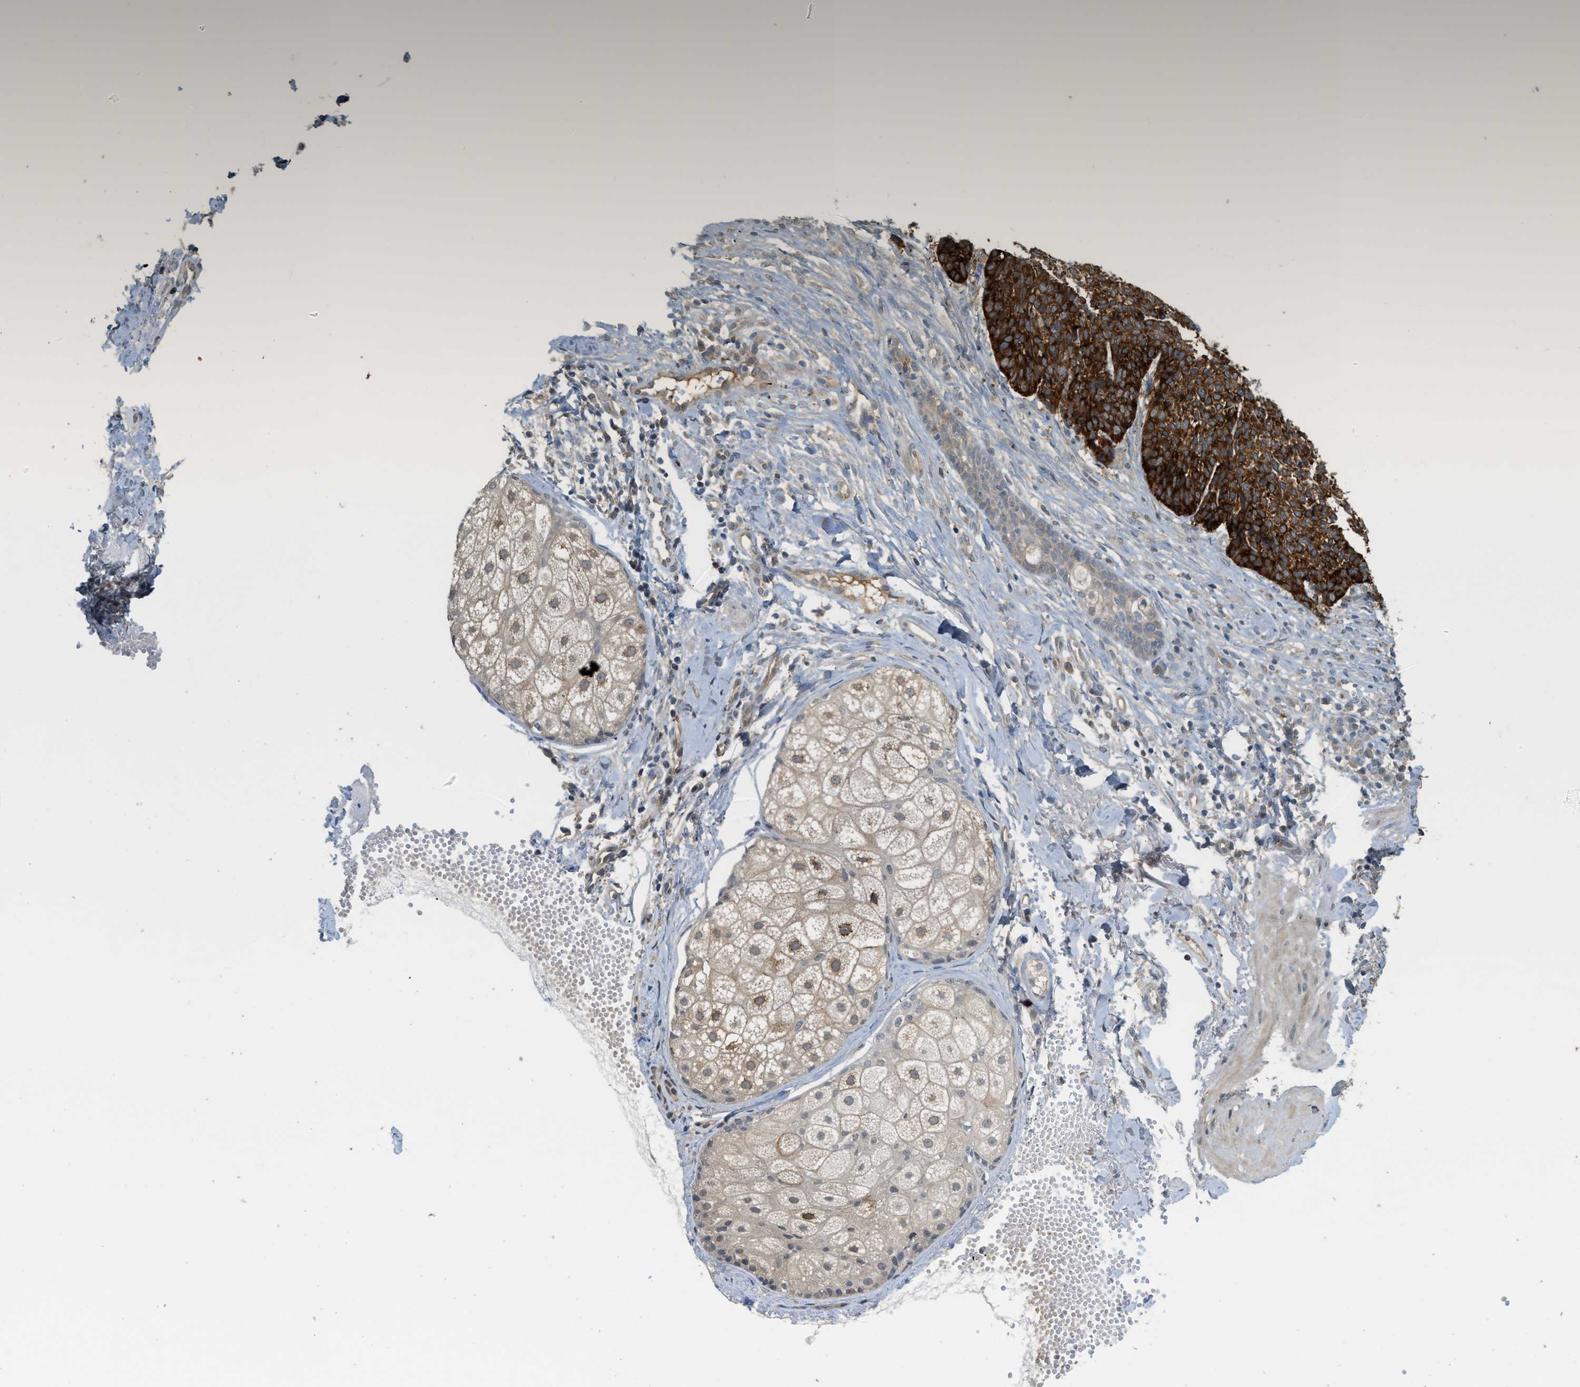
{"staining": {"intensity": "strong", "quantity": ">75%", "location": "cytoplasmic/membranous"}, "tissue": "skin cancer", "cell_type": "Tumor cells", "image_type": "cancer", "snomed": [{"axis": "morphology", "description": "Basal cell carcinoma"}, {"axis": "topography", "description": "Skin"}], "caption": "Immunohistochemistry (IHC) of skin cancer (basal cell carcinoma) shows high levels of strong cytoplasmic/membranous positivity in about >75% of tumor cells.", "gene": "IGF2BP2", "patient": {"sex": "male", "age": 84}}